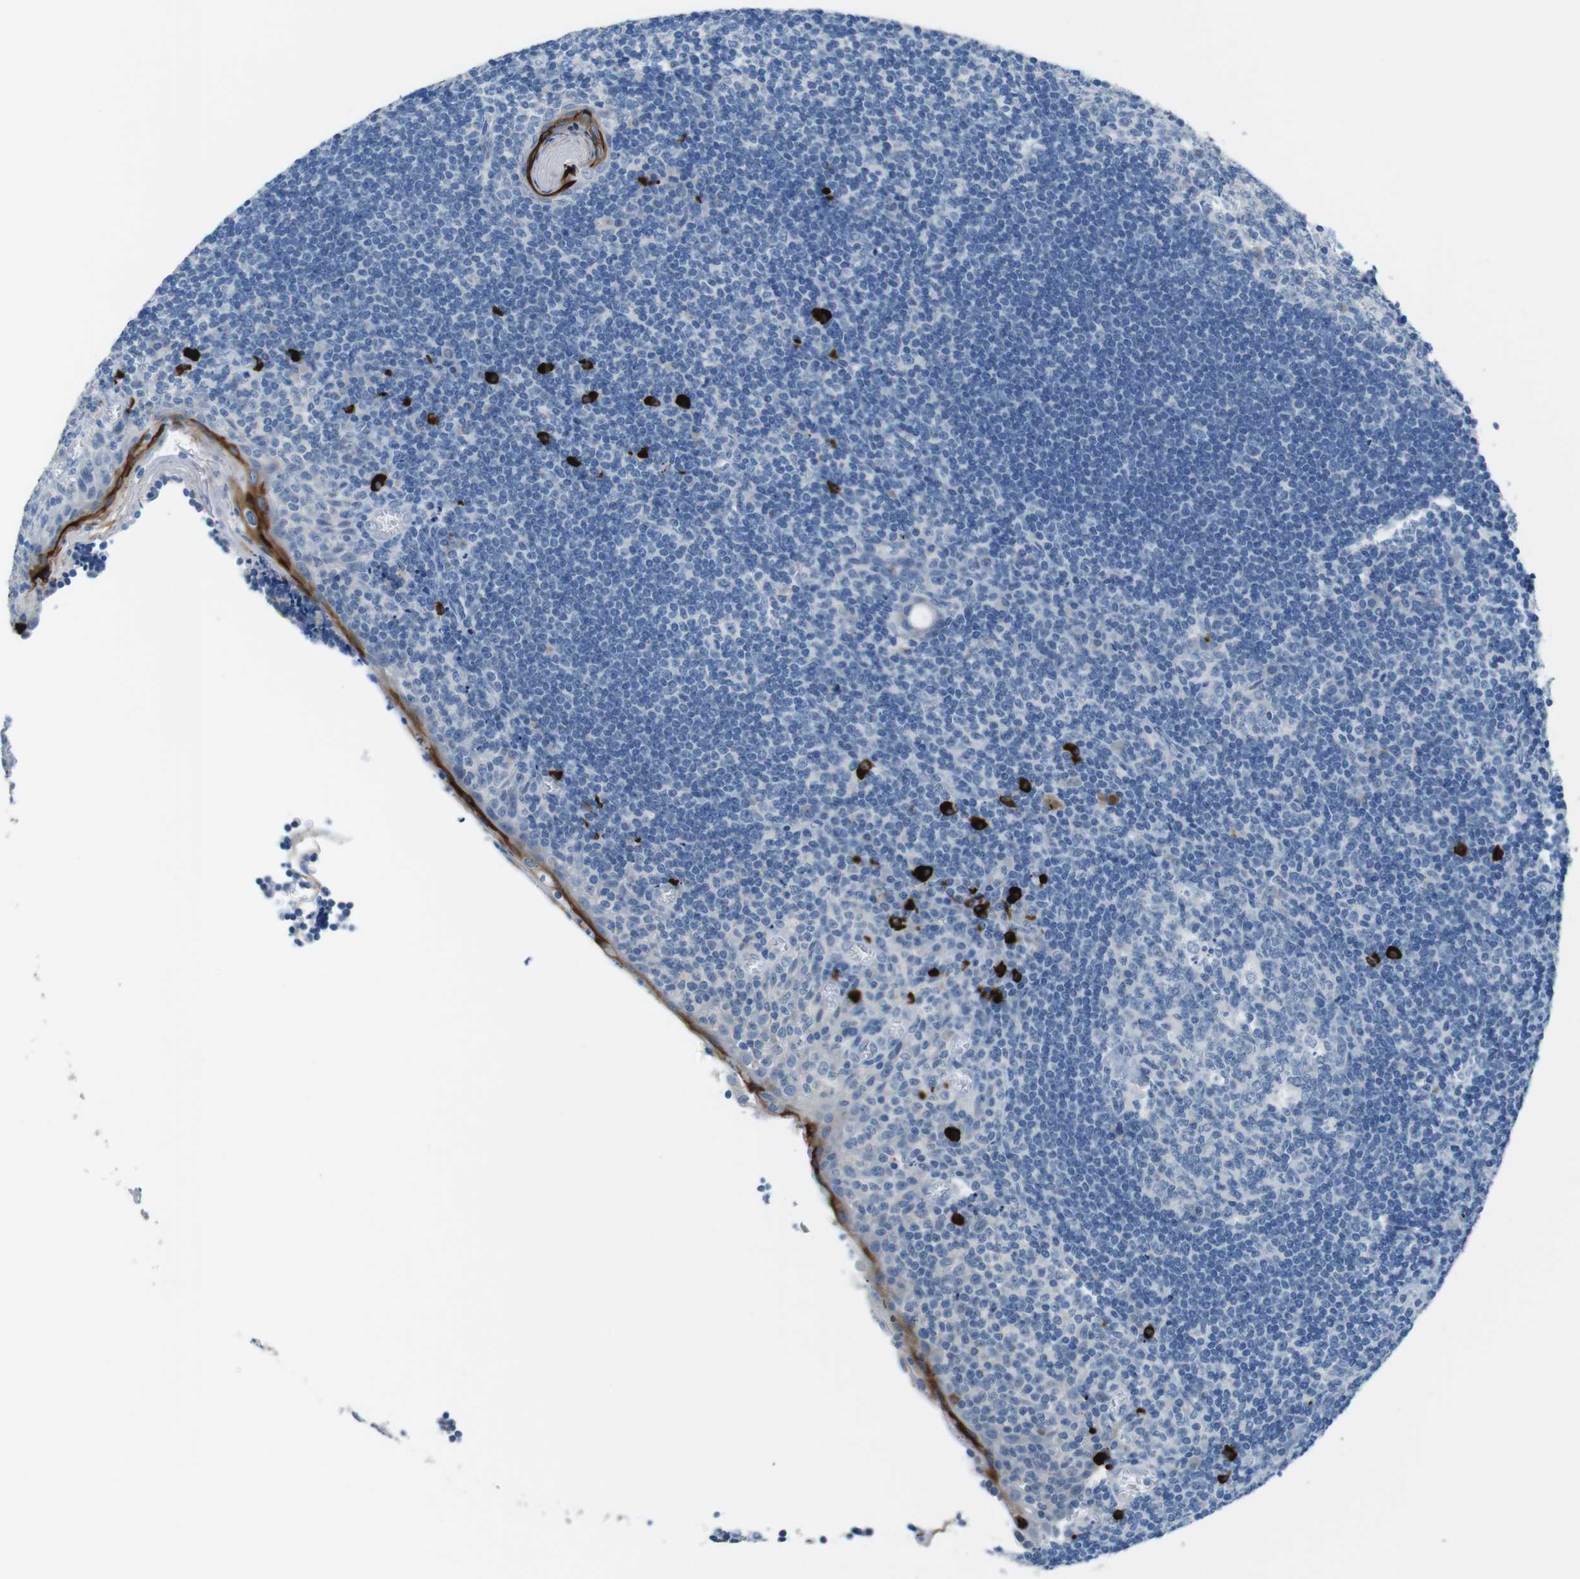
{"staining": {"intensity": "negative", "quantity": "none", "location": "none"}, "tissue": "tonsil", "cell_type": "Germinal center cells", "image_type": "normal", "snomed": [{"axis": "morphology", "description": "Normal tissue, NOS"}, {"axis": "topography", "description": "Tonsil"}], "caption": "High magnification brightfield microscopy of normal tonsil stained with DAB (3,3'-diaminobenzidine) (brown) and counterstained with hematoxylin (blue): germinal center cells show no significant expression.", "gene": "SLC35A3", "patient": {"sex": "male", "age": 37}}